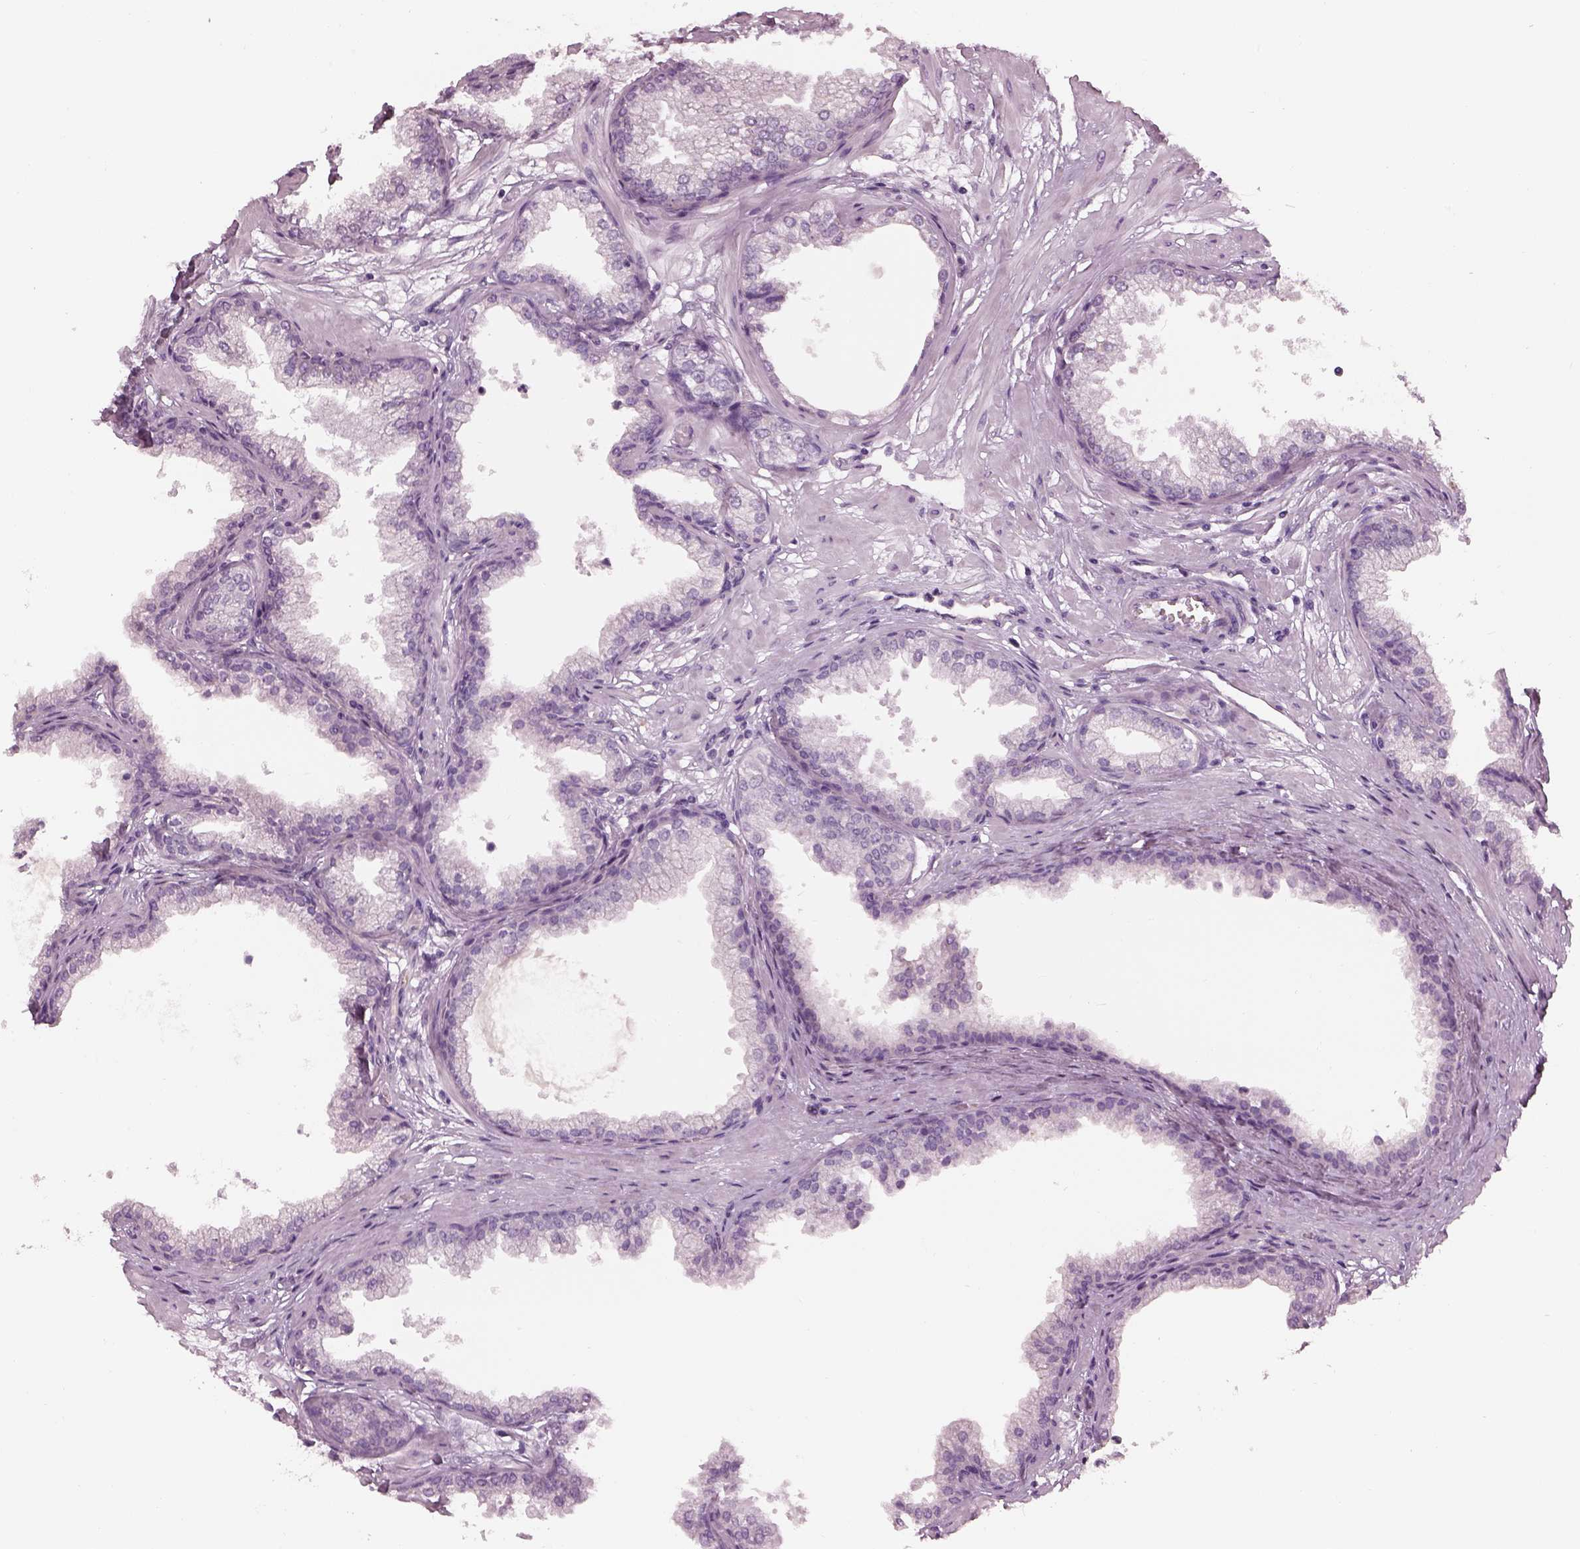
{"staining": {"intensity": "negative", "quantity": "none", "location": "none"}, "tissue": "prostate", "cell_type": "Glandular cells", "image_type": "normal", "snomed": [{"axis": "morphology", "description": "Normal tissue, NOS"}, {"axis": "topography", "description": "Prostate"}], "caption": "Immunohistochemical staining of normal human prostate shows no significant positivity in glandular cells.", "gene": "CACNG4", "patient": {"sex": "male", "age": 37}}